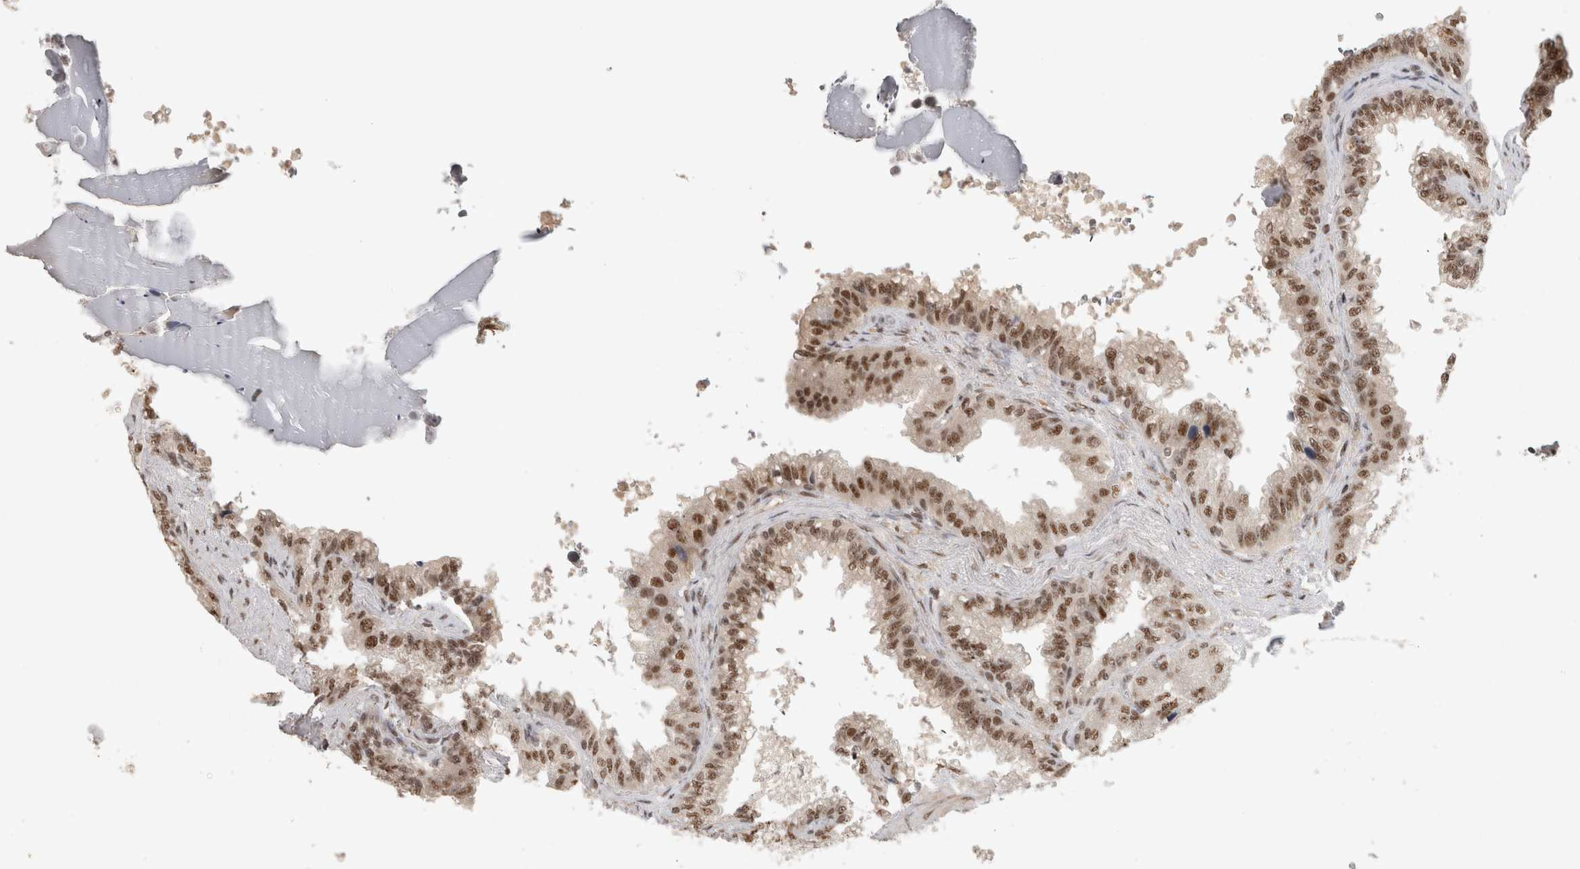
{"staining": {"intensity": "moderate", "quantity": ">75%", "location": "nuclear"}, "tissue": "seminal vesicle", "cell_type": "Glandular cells", "image_type": "normal", "snomed": [{"axis": "morphology", "description": "Normal tissue, NOS"}, {"axis": "topography", "description": "Seminal veicle"}], "caption": "Brown immunohistochemical staining in benign seminal vesicle shows moderate nuclear staining in about >75% of glandular cells. Ihc stains the protein of interest in brown and the nuclei are stained blue.", "gene": "EBNA1BP2", "patient": {"sex": "male", "age": 46}}